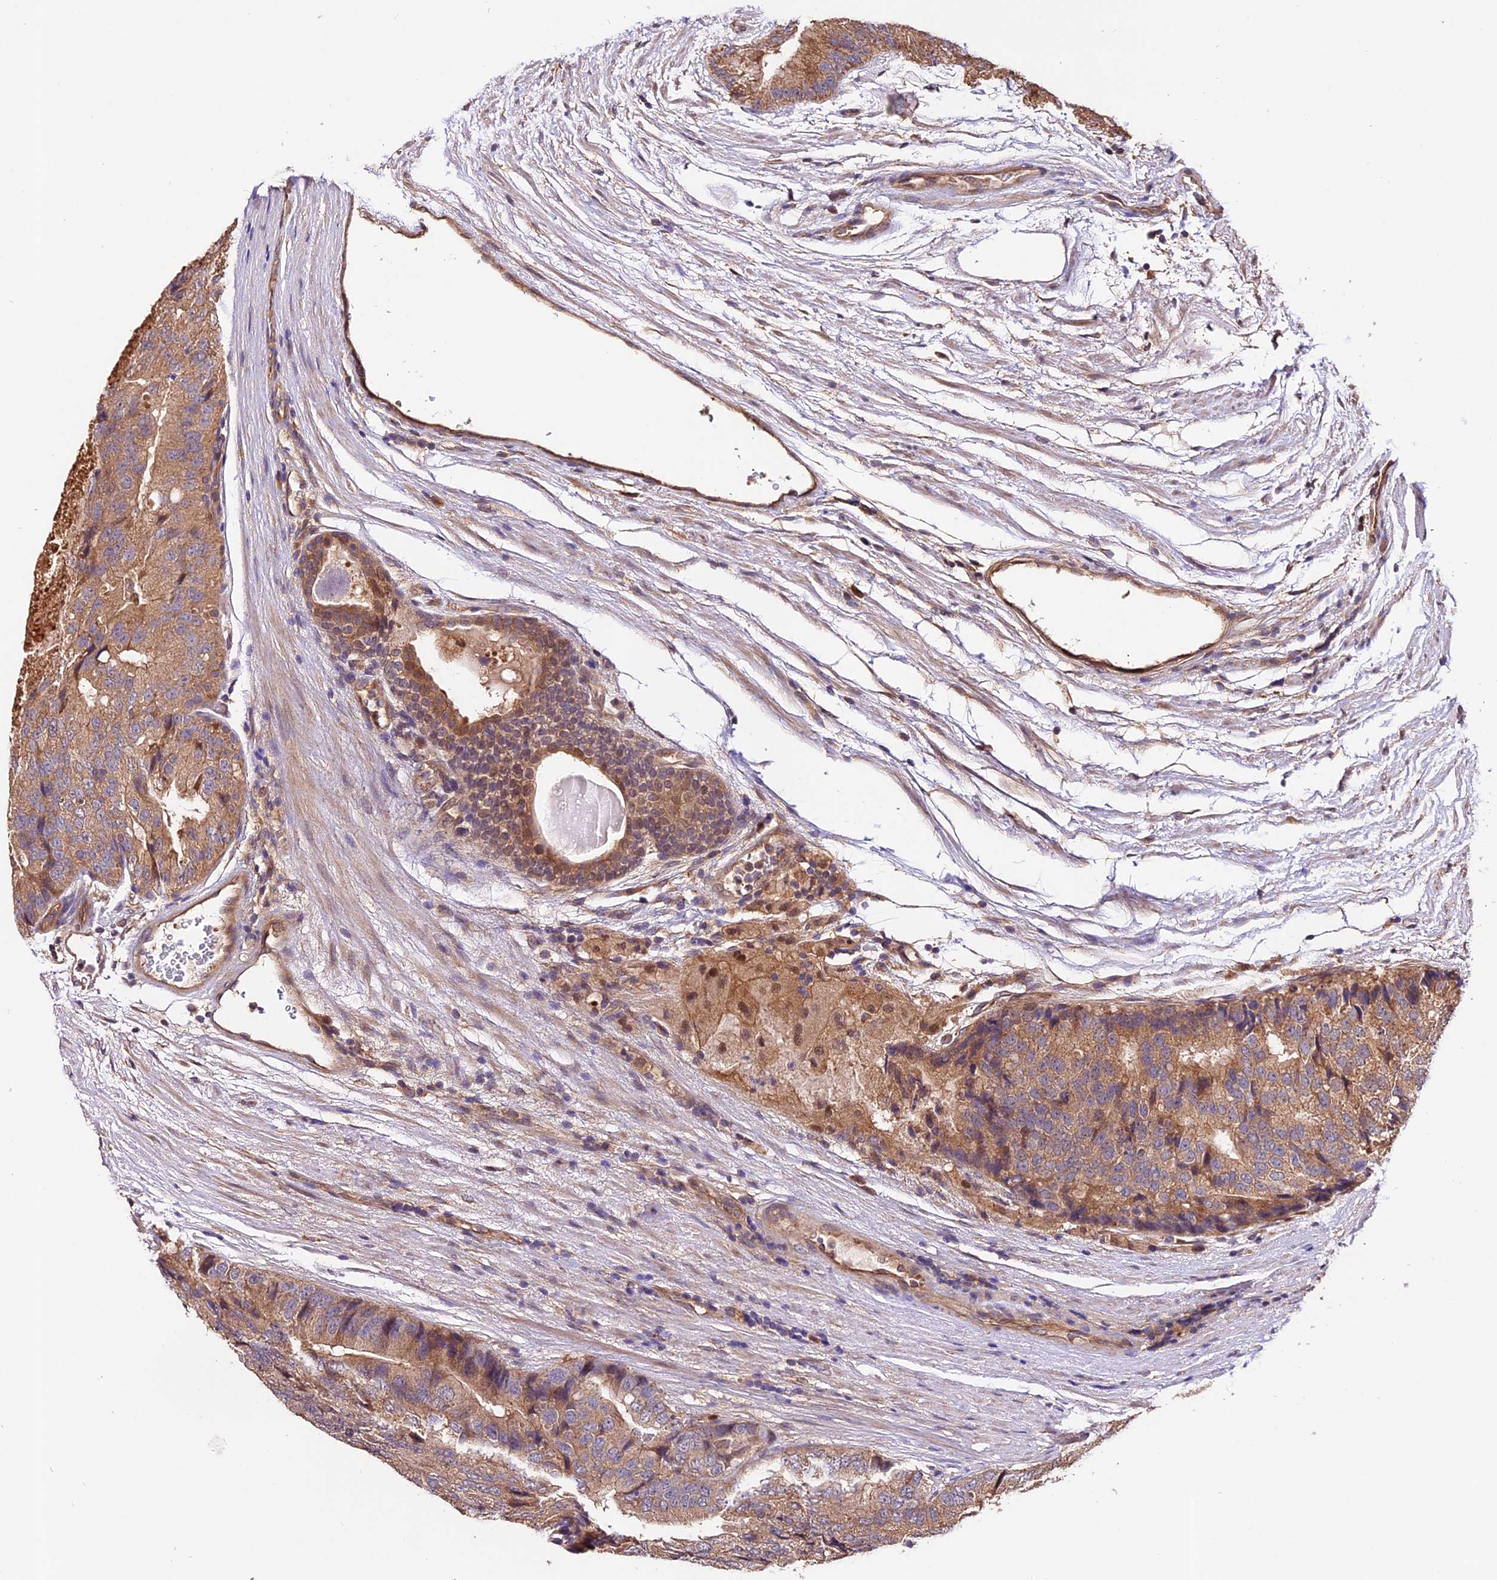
{"staining": {"intensity": "moderate", "quantity": ">75%", "location": "cytoplasmic/membranous"}, "tissue": "prostate cancer", "cell_type": "Tumor cells", "image_type": "cancer", "snomed": [{"axis": "morphology", "description": "Adenocarcinoma, High grade"}, {"axis": "topography", "description": "Prostate"}], "caption": "Moderate cytoplasmic/membranous protein staining is seen in approximately >75% of tumor cells in prostate cancer (adenocarcinoma (high-grade)).", "gene": "CES3", "patient": {"sex": "male", "age": 70}}